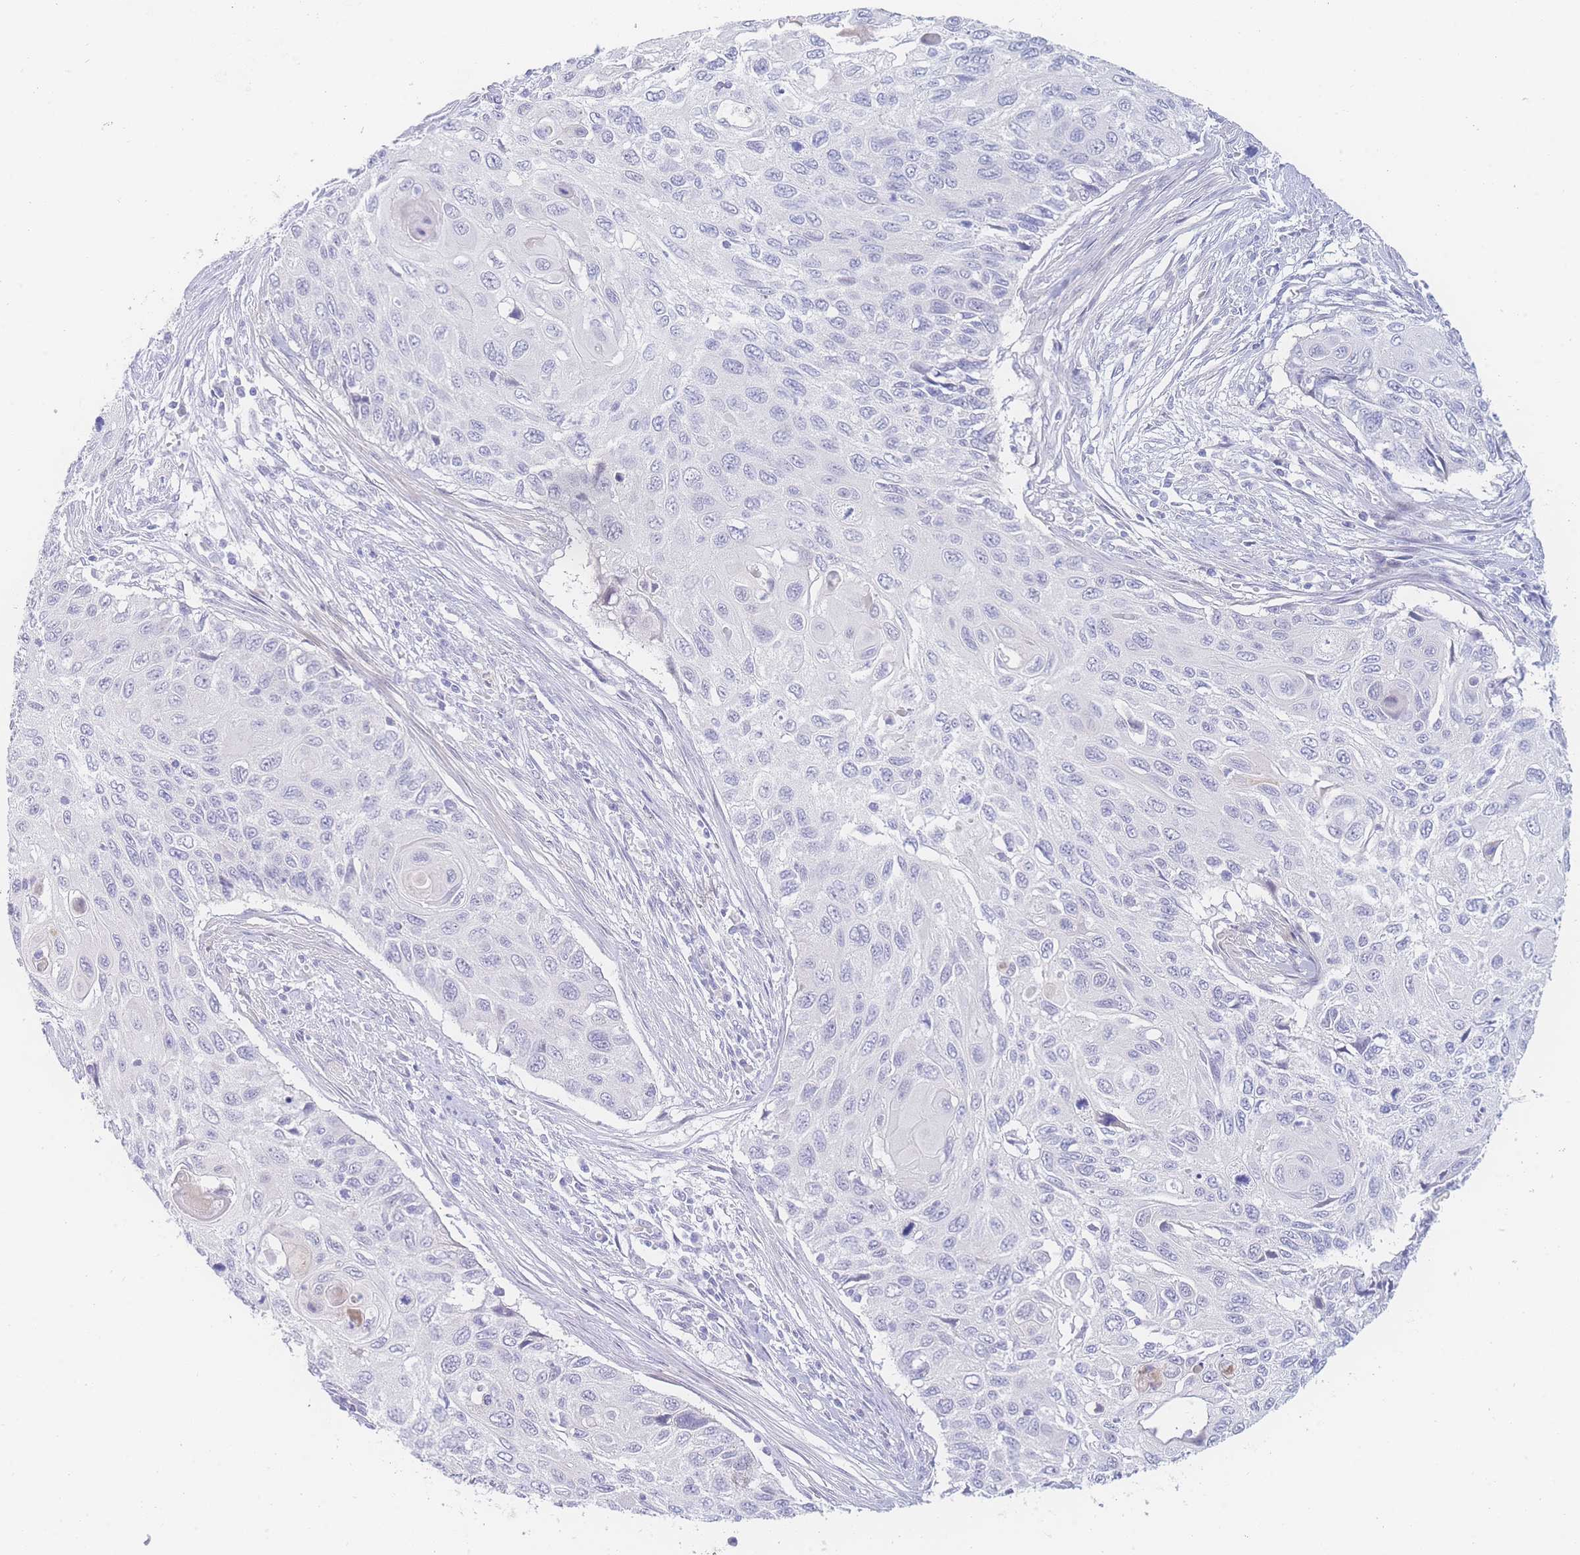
{"staining": {"intensity": "negative", "quantity": "none", "location": "none"}, "tissue": "cervical cancer", "cell_type": "Tumor cells", "image_type": "cancer", "snomed": [{"axis": "morphology", "description": "Squamous cell carcinoma, NOS"}, {"axis": "topography", "description": "Cervix"}], "caption": "A micrograph of cervical cancer stained for a protein shows no brown staining in tumor cells.", "gene": "PRSS22", "patient": {"sex": "female", "age": 70}}